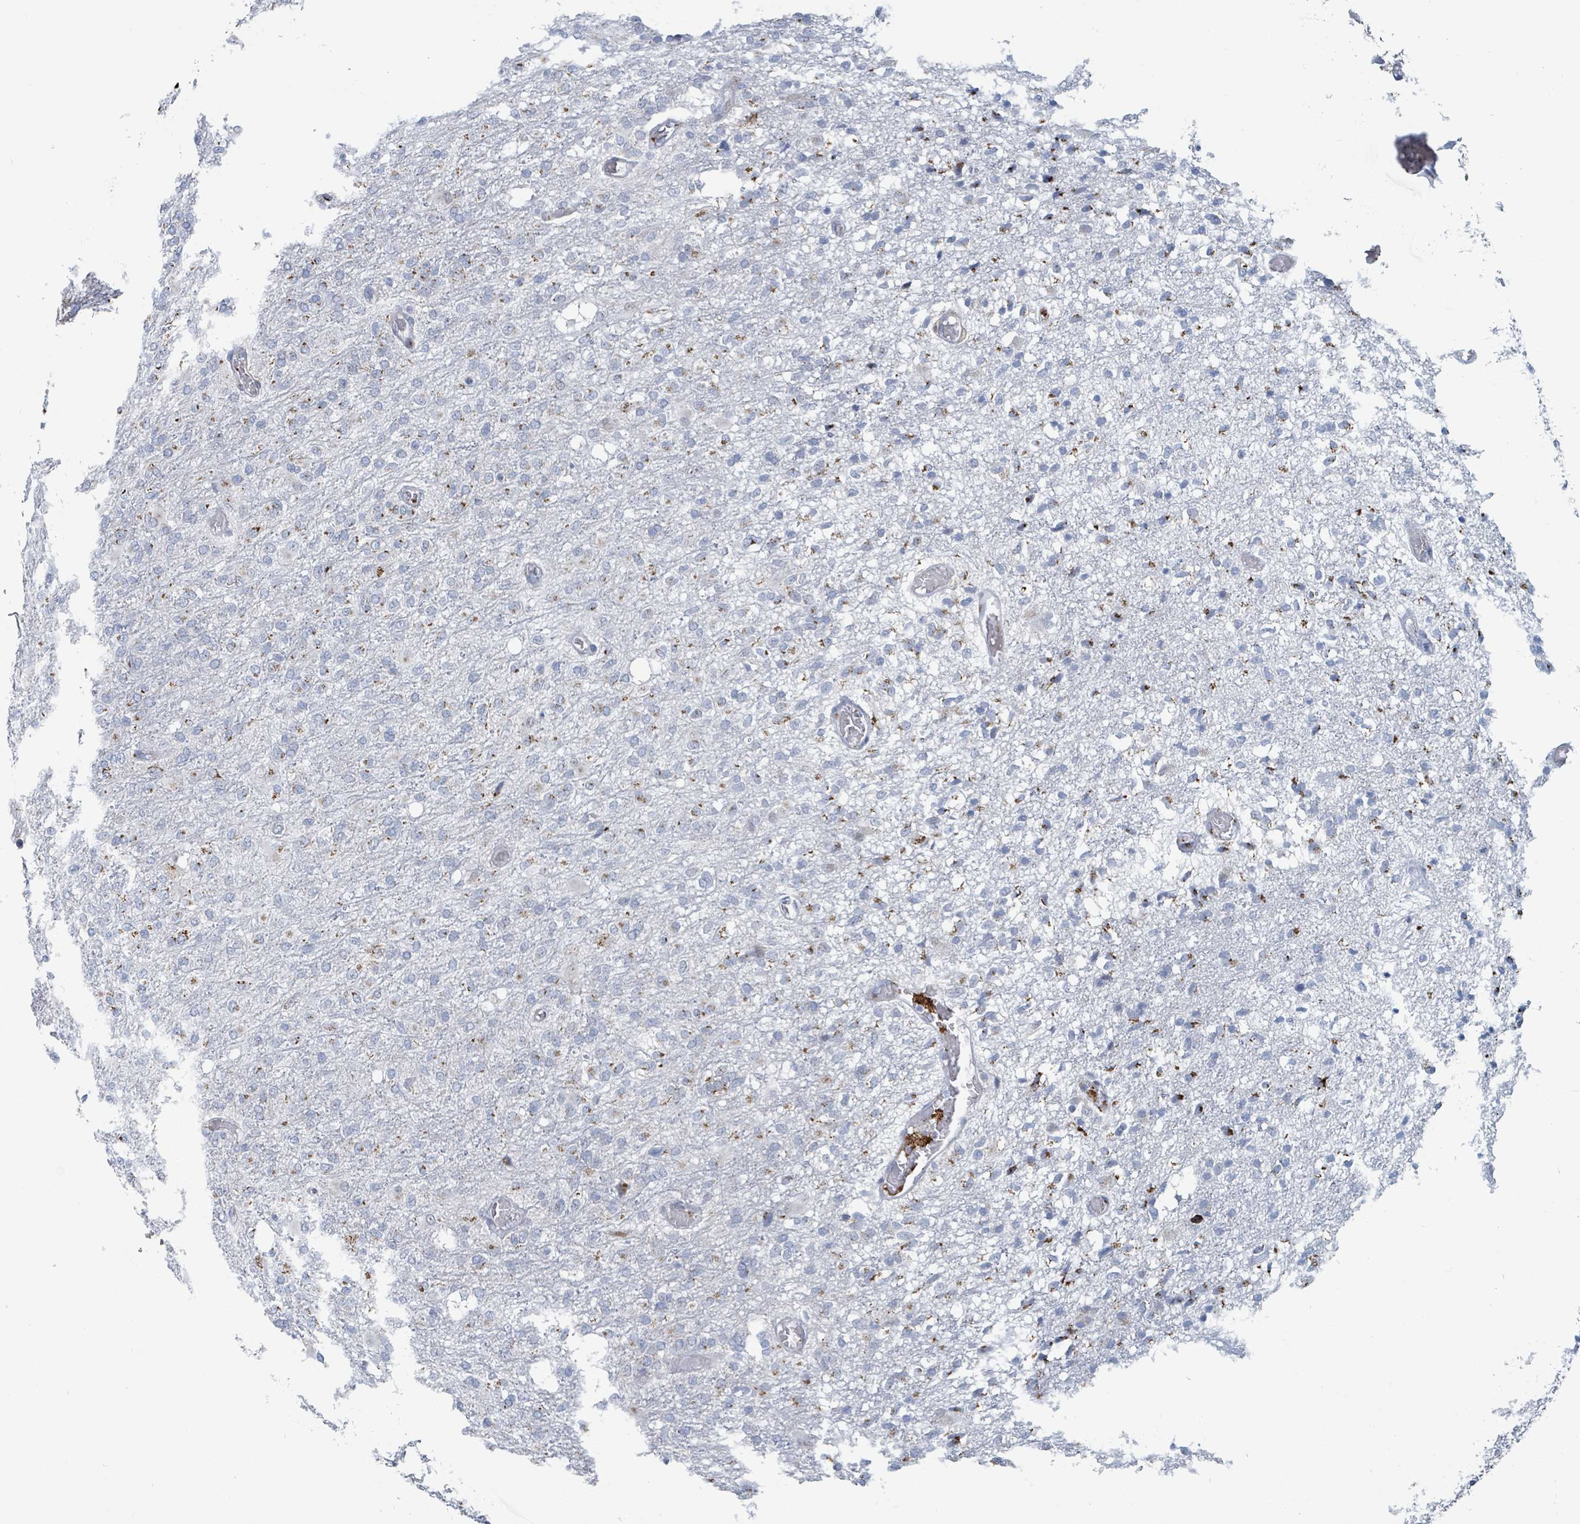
{"staining": {"intensity": "moderate", "quantity": "25%-75%", "location": "cytoplasmic/membranous"}, "tissue": "glioma", "cell_type": "Tumor cells", "image_type": "cancer", "snomed": [{"axis": "morphology", "description": "Glioma, malignant, High grade"}, {"axis": "topography", "description": "Brain"}], "caption": "An IHC histopathology image of neoplastic tissue is shown. Protein staining in brown highlights moderate cytoplasmic/membranous positivity in glioma within tumor cells. (IHC, brightfield microscopy, high magnification).", "gene": "DCAF5", "patient": {"sex": "female", "age": 74}}